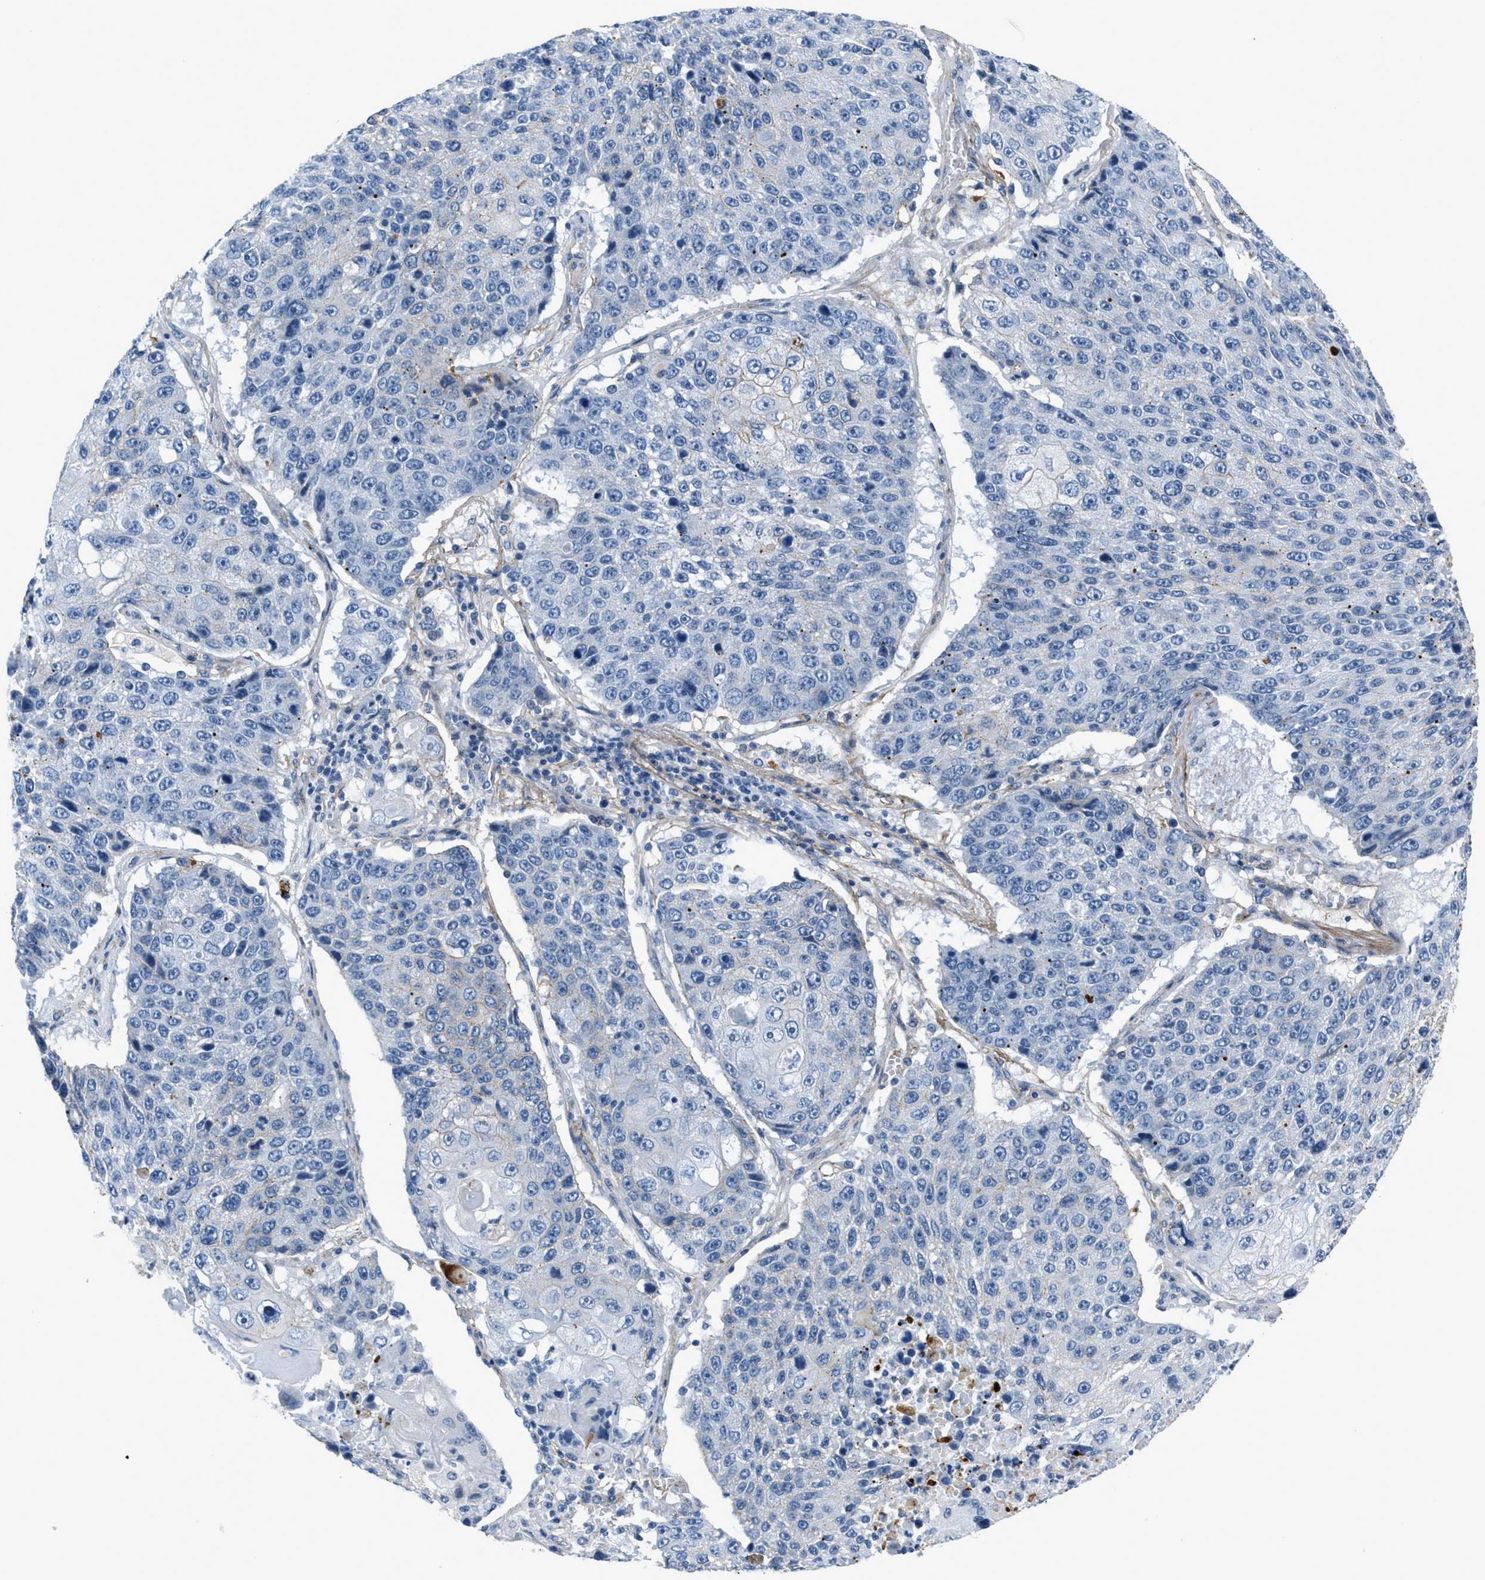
{"staining": {"intensity": "negative", "quantity": "none", "location": "none"}, "tissue": "lung cancer", "cell_type": "Tumor cells", "image_type": "cancer", "snomed": [{"axis": "morphology", "description": "Squamous cell carcinoma, NOS"}, {"axis": "topography", "description": "Lung"}], "caption": "This is an IHC micrograph of lung cancer. There is no expression in tumor cells.", "gene": "FBN1", "patient": {"sex": "male", "age": 61}}